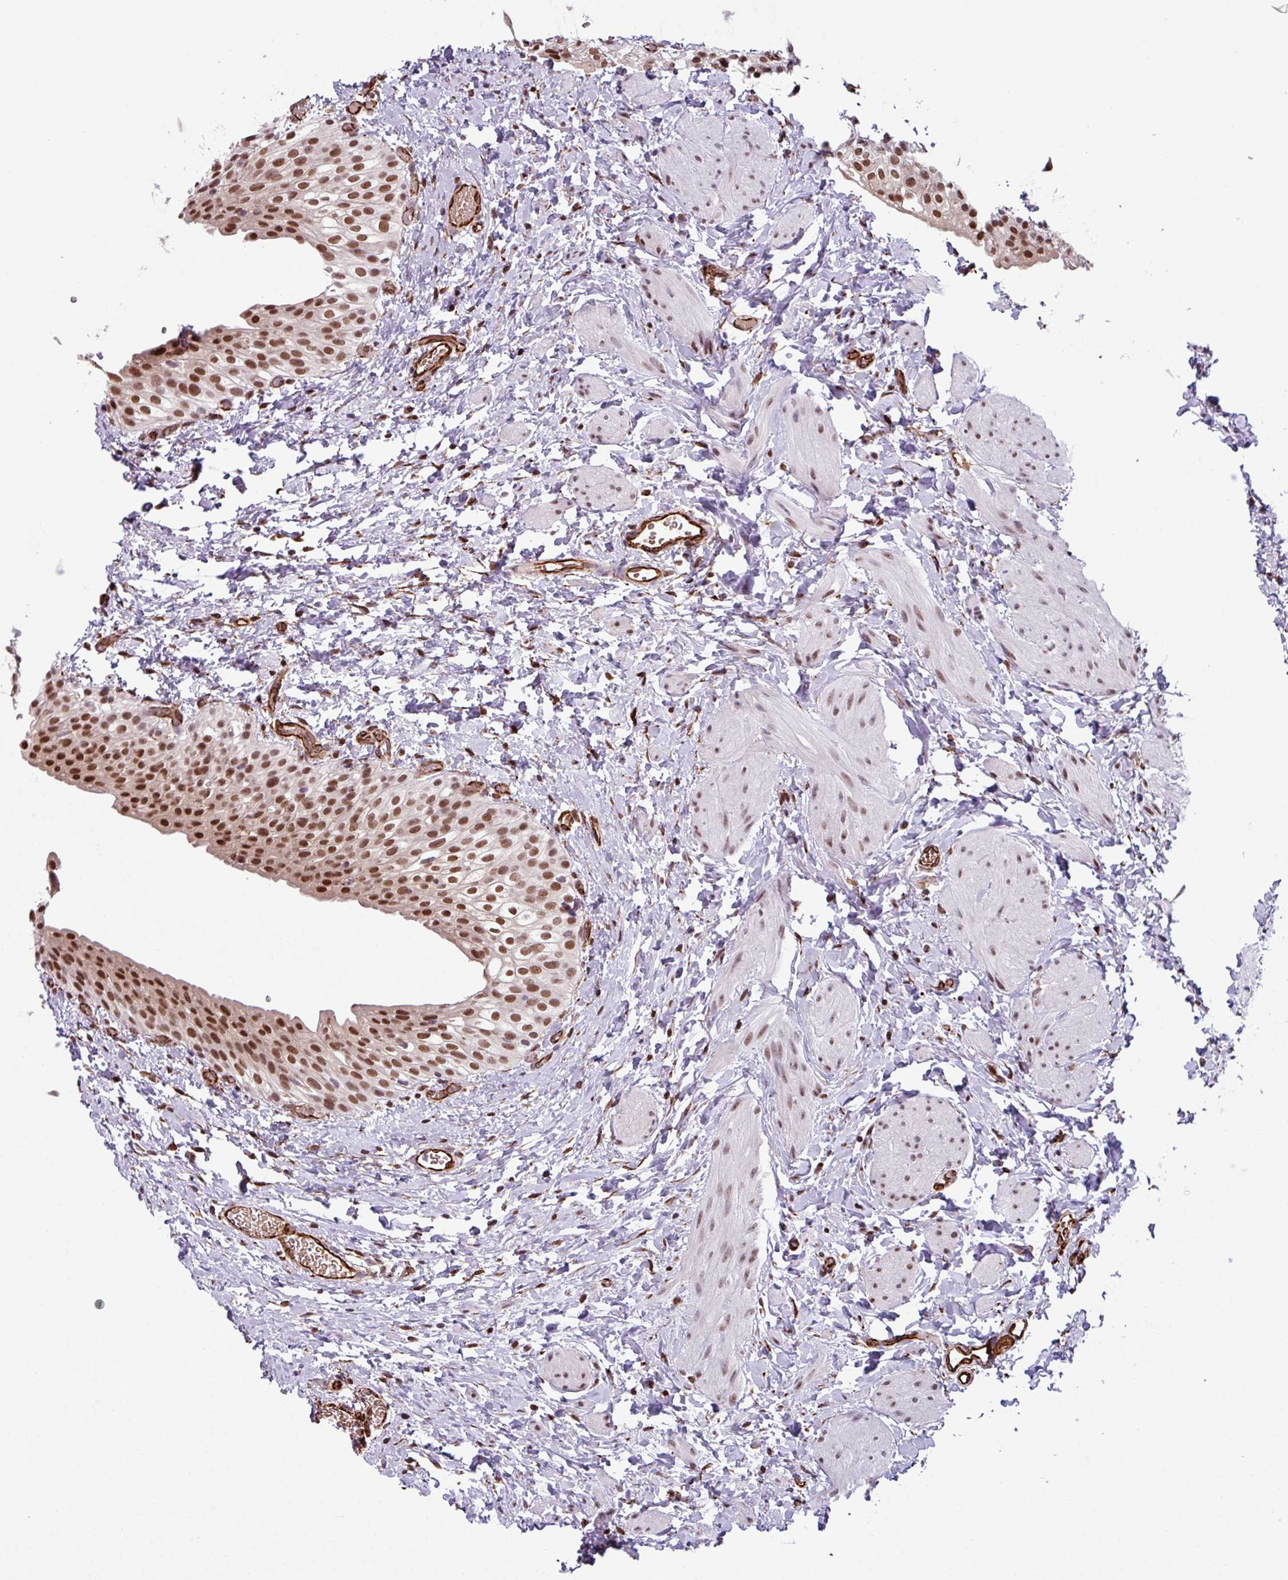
{"staining": {"intensity": "strong", "quantity": ">75%", "location": "nuclear"}, "tissue": "urinary bladder", "cell_type": "Urothelial cells", "image_type": "normal", "snomed": [{"axis": "morphology", "description": "Normal tissue, NOS"}, {"axis": "topography", "description": "Urinary bladder"}], "caption": "Urinary bladder stained with a brown dye shows strong nuclear positive positivity in about >75% of urothelial cells.", "gene": "CHD3", "patient": {"sex": "male", "age": 1}}